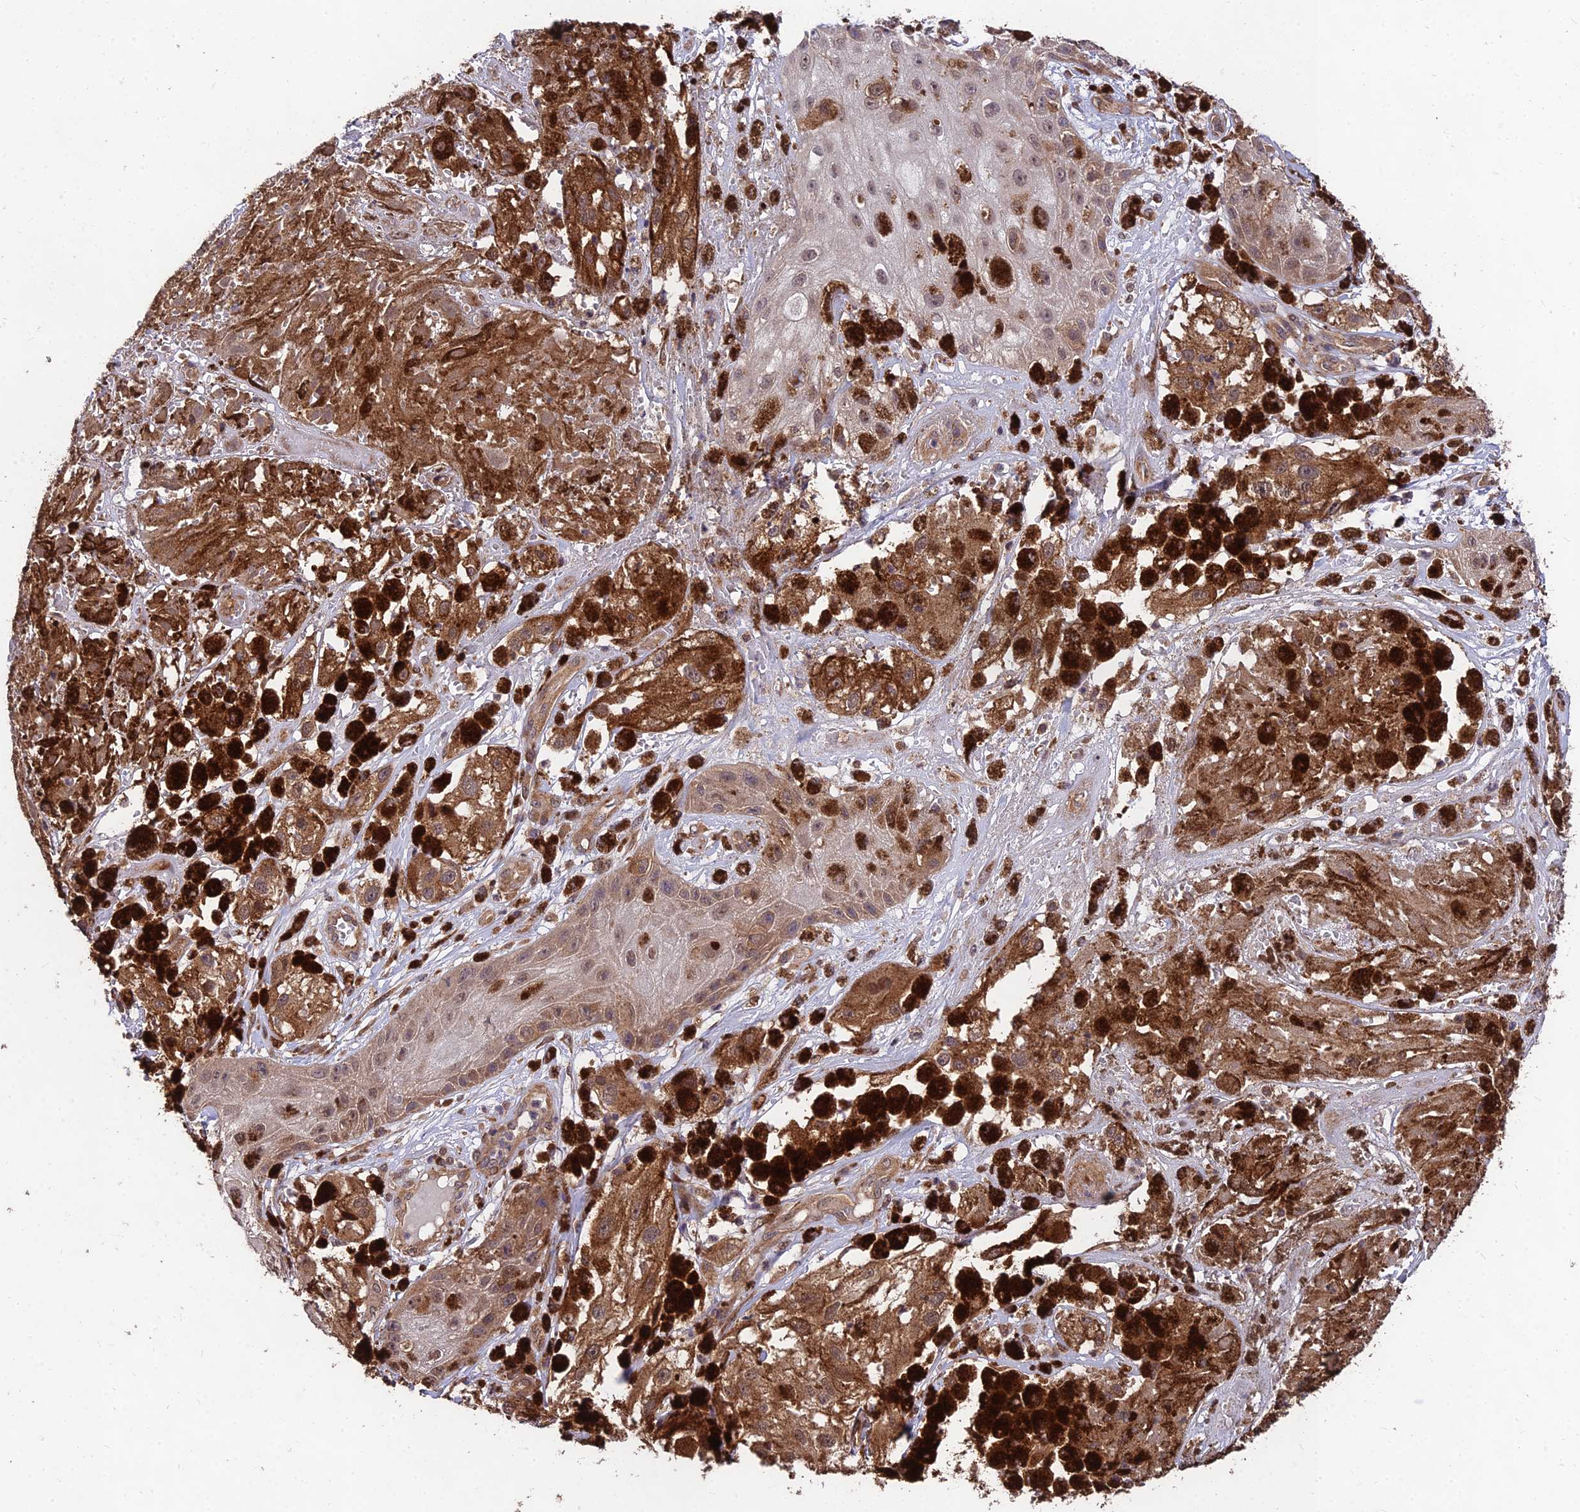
{"staining": {"intensity": "moderate", "quantity": ">75%", "location": "cytoplasmic/membranous"}, "tissue": "melanoma", "cell_type": "Tumor cells", "image_type": "cancer", "snomed": [{"axis": "morphology", "description": "Malignant melanoma, NOS"}, {"axis": "topography", "description": "Skin"}], "caption": "Human melanoma stained with a brown dye reveals moderate cytoplasmic/membranous positive positivity in approximately >75% of tumor cells.", "gene": "MKKS", "patient": {"sex": "male", "age": 88}}